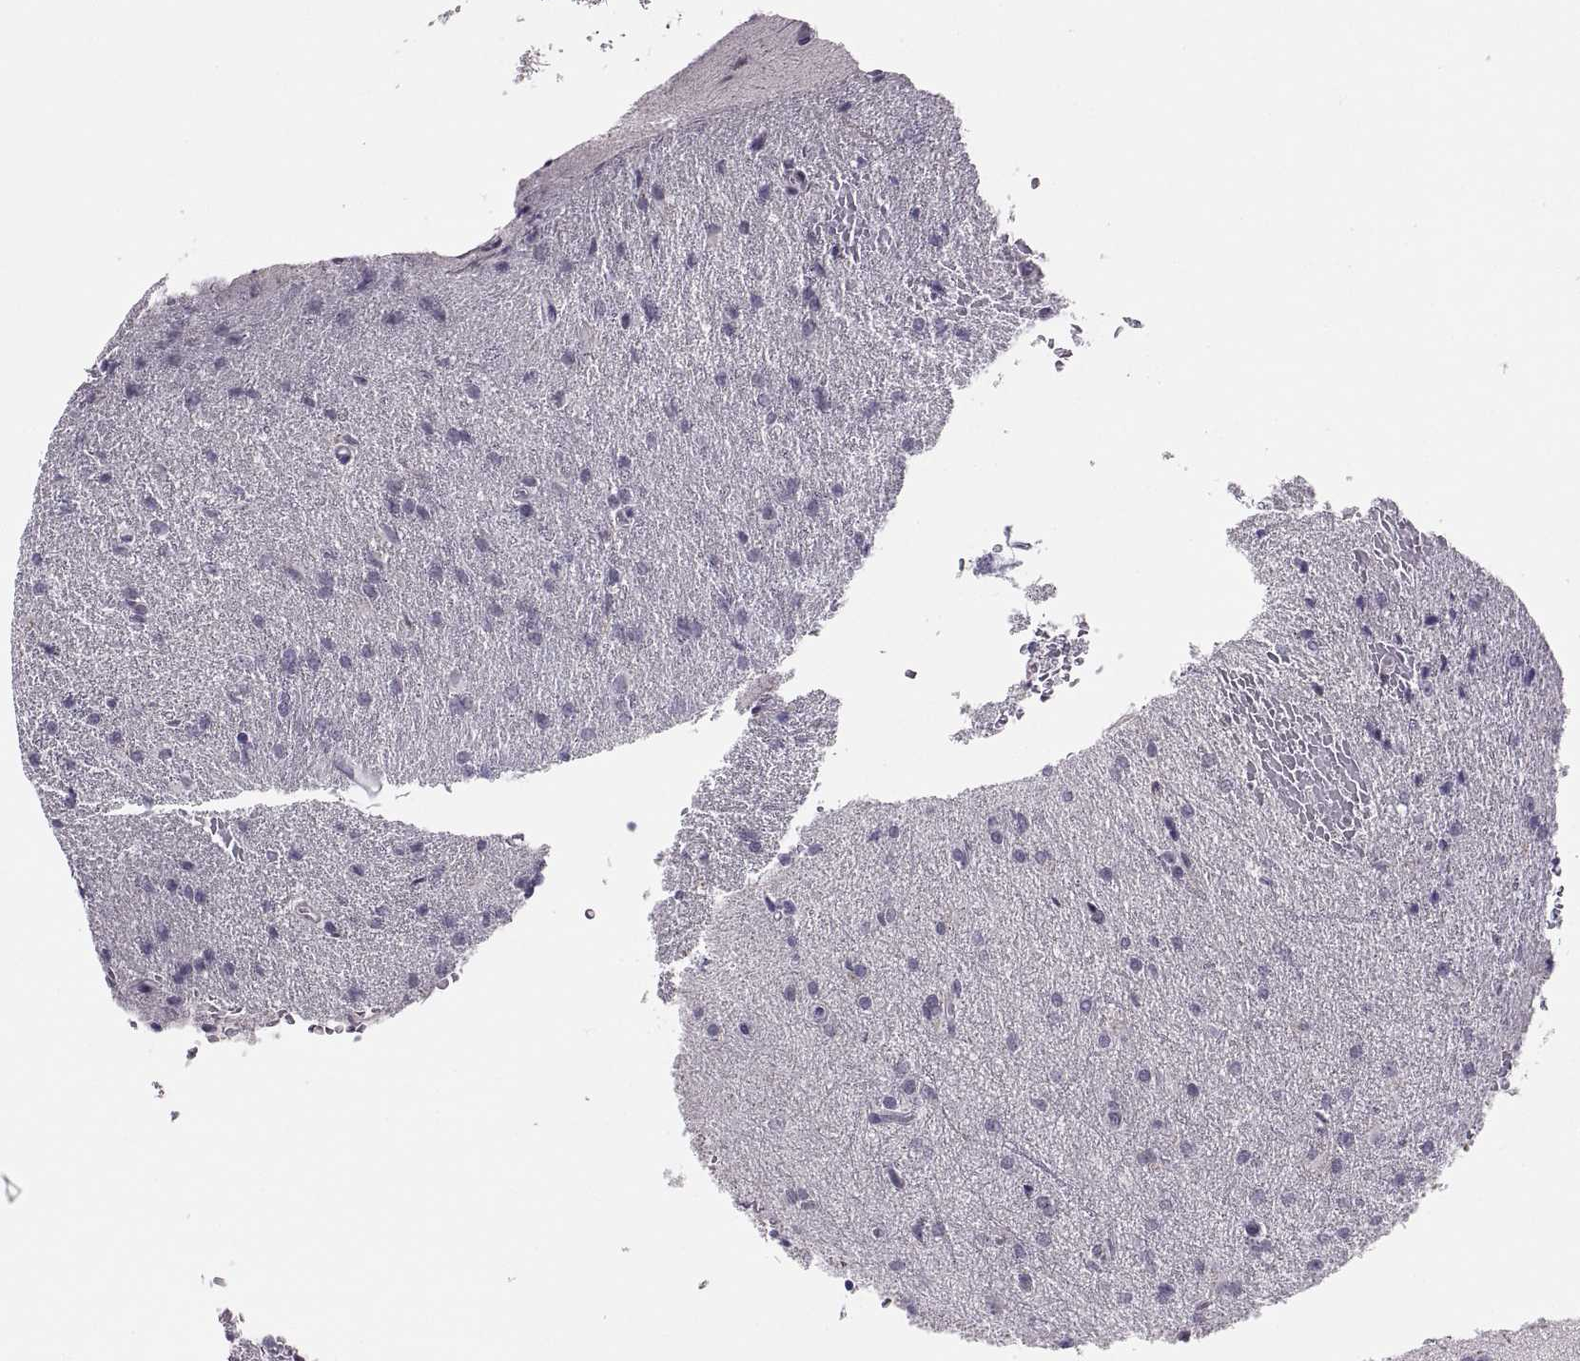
{"staining": {"intensity": "negative", "quantity": "none", "location": "none"}, "tissue": "glioma", "cell_type": "Tumor cells", "image_type": "cancer", "snomed": [{"axis": "morphology", "description": "Glioma, malignant, High grade"}, {"axis": "topography", "description": "Brain"}], "caption": "Immunohistochemistry histopathology image of glioma stained for a protein (brown), which exhibits no staining in tumor cells.", "gene": "CHCT1", "patient": {"sex": "male", "age": 68}}